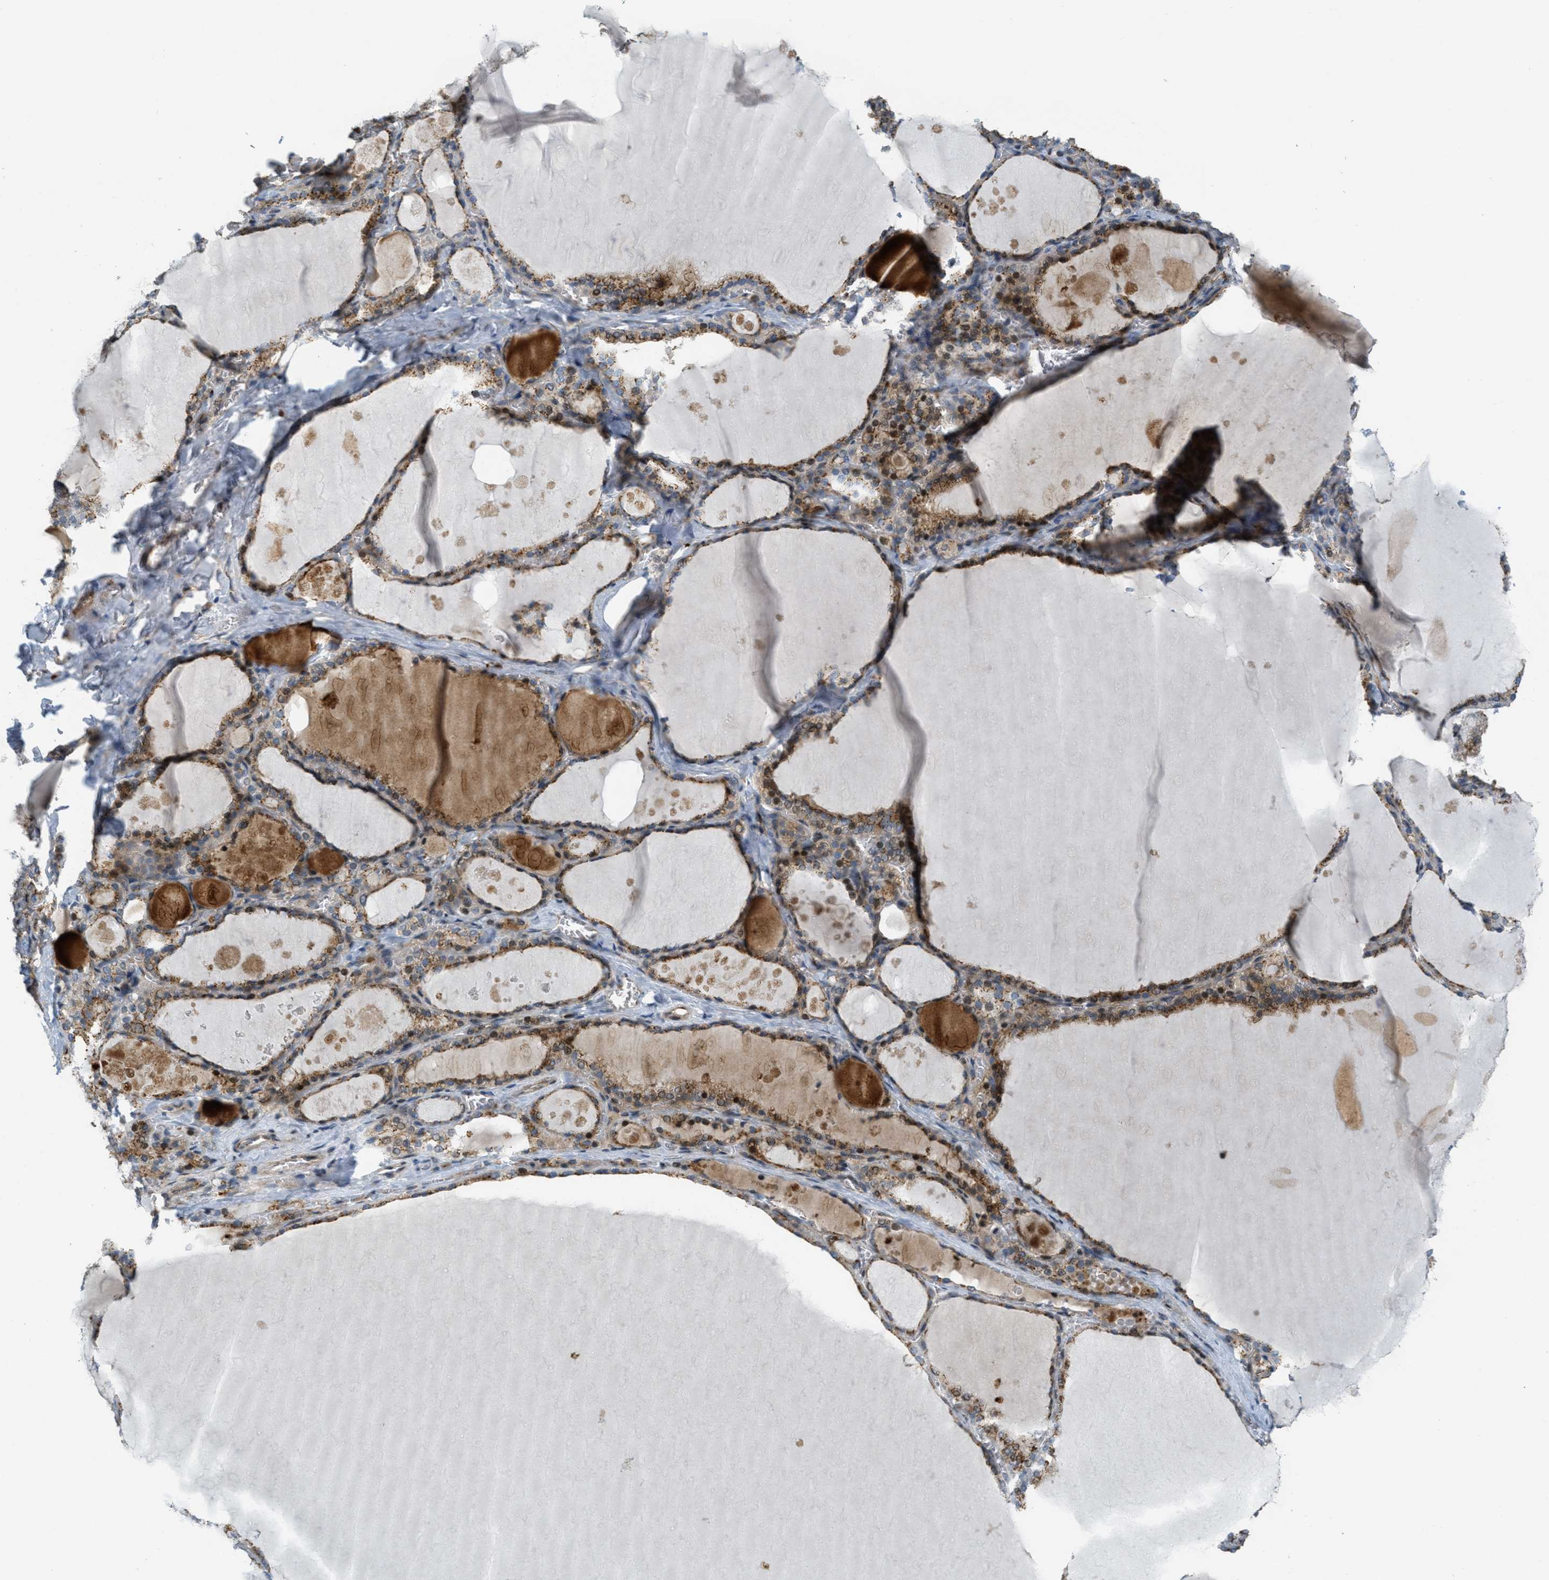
{"staining": {"intensity": "moderate", "quantity": ">75%", "location": "cytoplasmic/membranous"}, "tissue": "thyroid gland", "cell_type": "Glandular cells", "image_type": "normal", "snomed": [{"axis": "morphology", "description": "Normal tissue, NOS"}, {"axis": "topography", "description": "Thyroid gland"}], "caption": "The image shows immunohistochemical staining of normal thyroid gland. There is moderate cytoplasmic/membranous staining is seen in approximately >75% of glandular cells. Immunohistochemistry stains the protein in brown and the nuclei are stained blue.", "gene": "ZFPL1", "patient": {"sex": "male", "age": 56}}